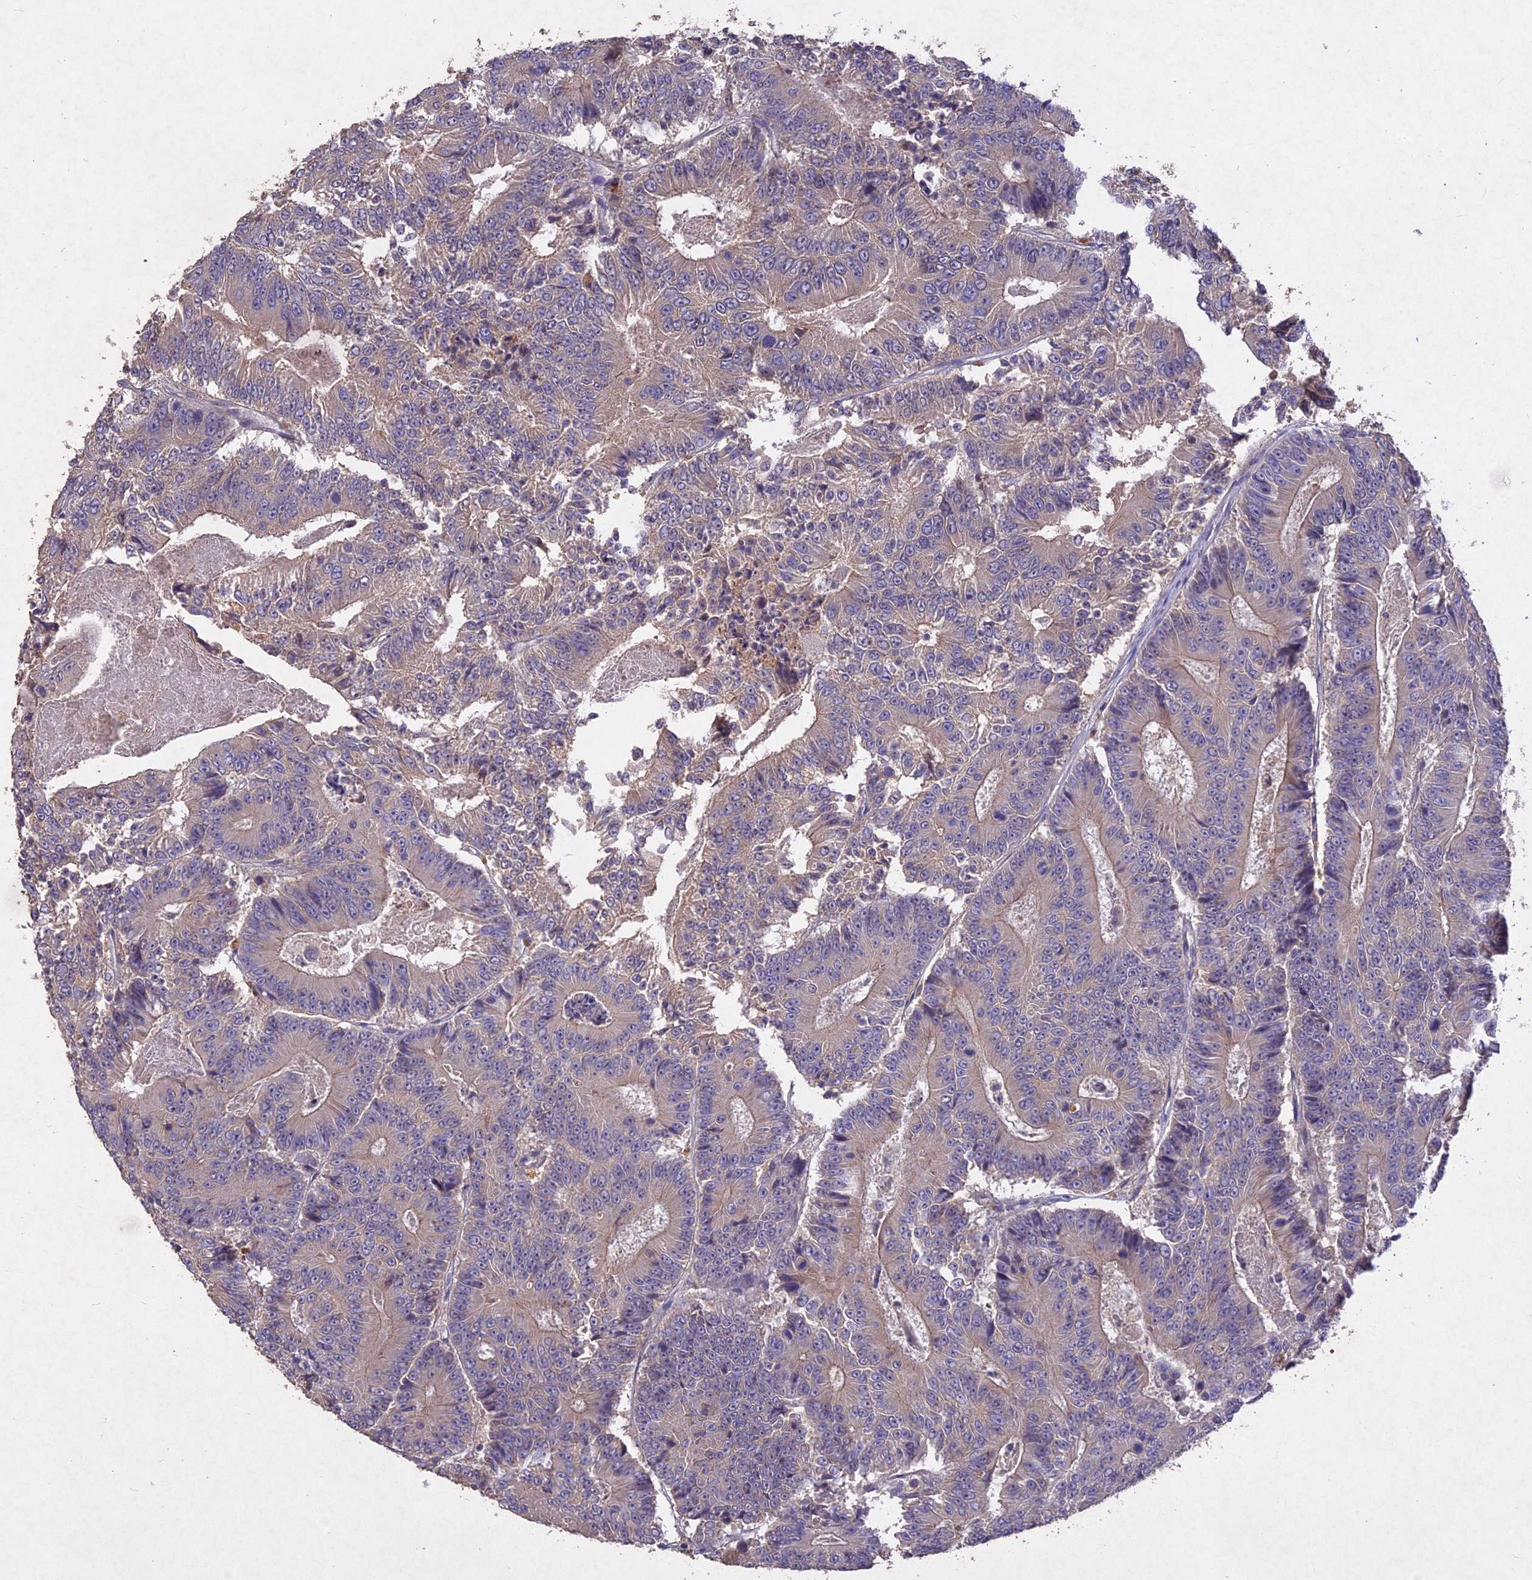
{"staining": {"intensity": "negative", "quantity": "none", "location": "none"}, "tissue": "colorectal cancer", "cell_type": "Tumor cells", "image_type": "cancer", "snomed": [{"axis": "morphology", "description": "Adenocarcinoma, NOS"}, {"axis": "topography", "description": "Colon"}], "caption": "Protein analysis of colorectal cancer shows no significant expression in tumor cells.", "gene": "SLC26A4", "patient": {"sex": "male", "age": 83}}